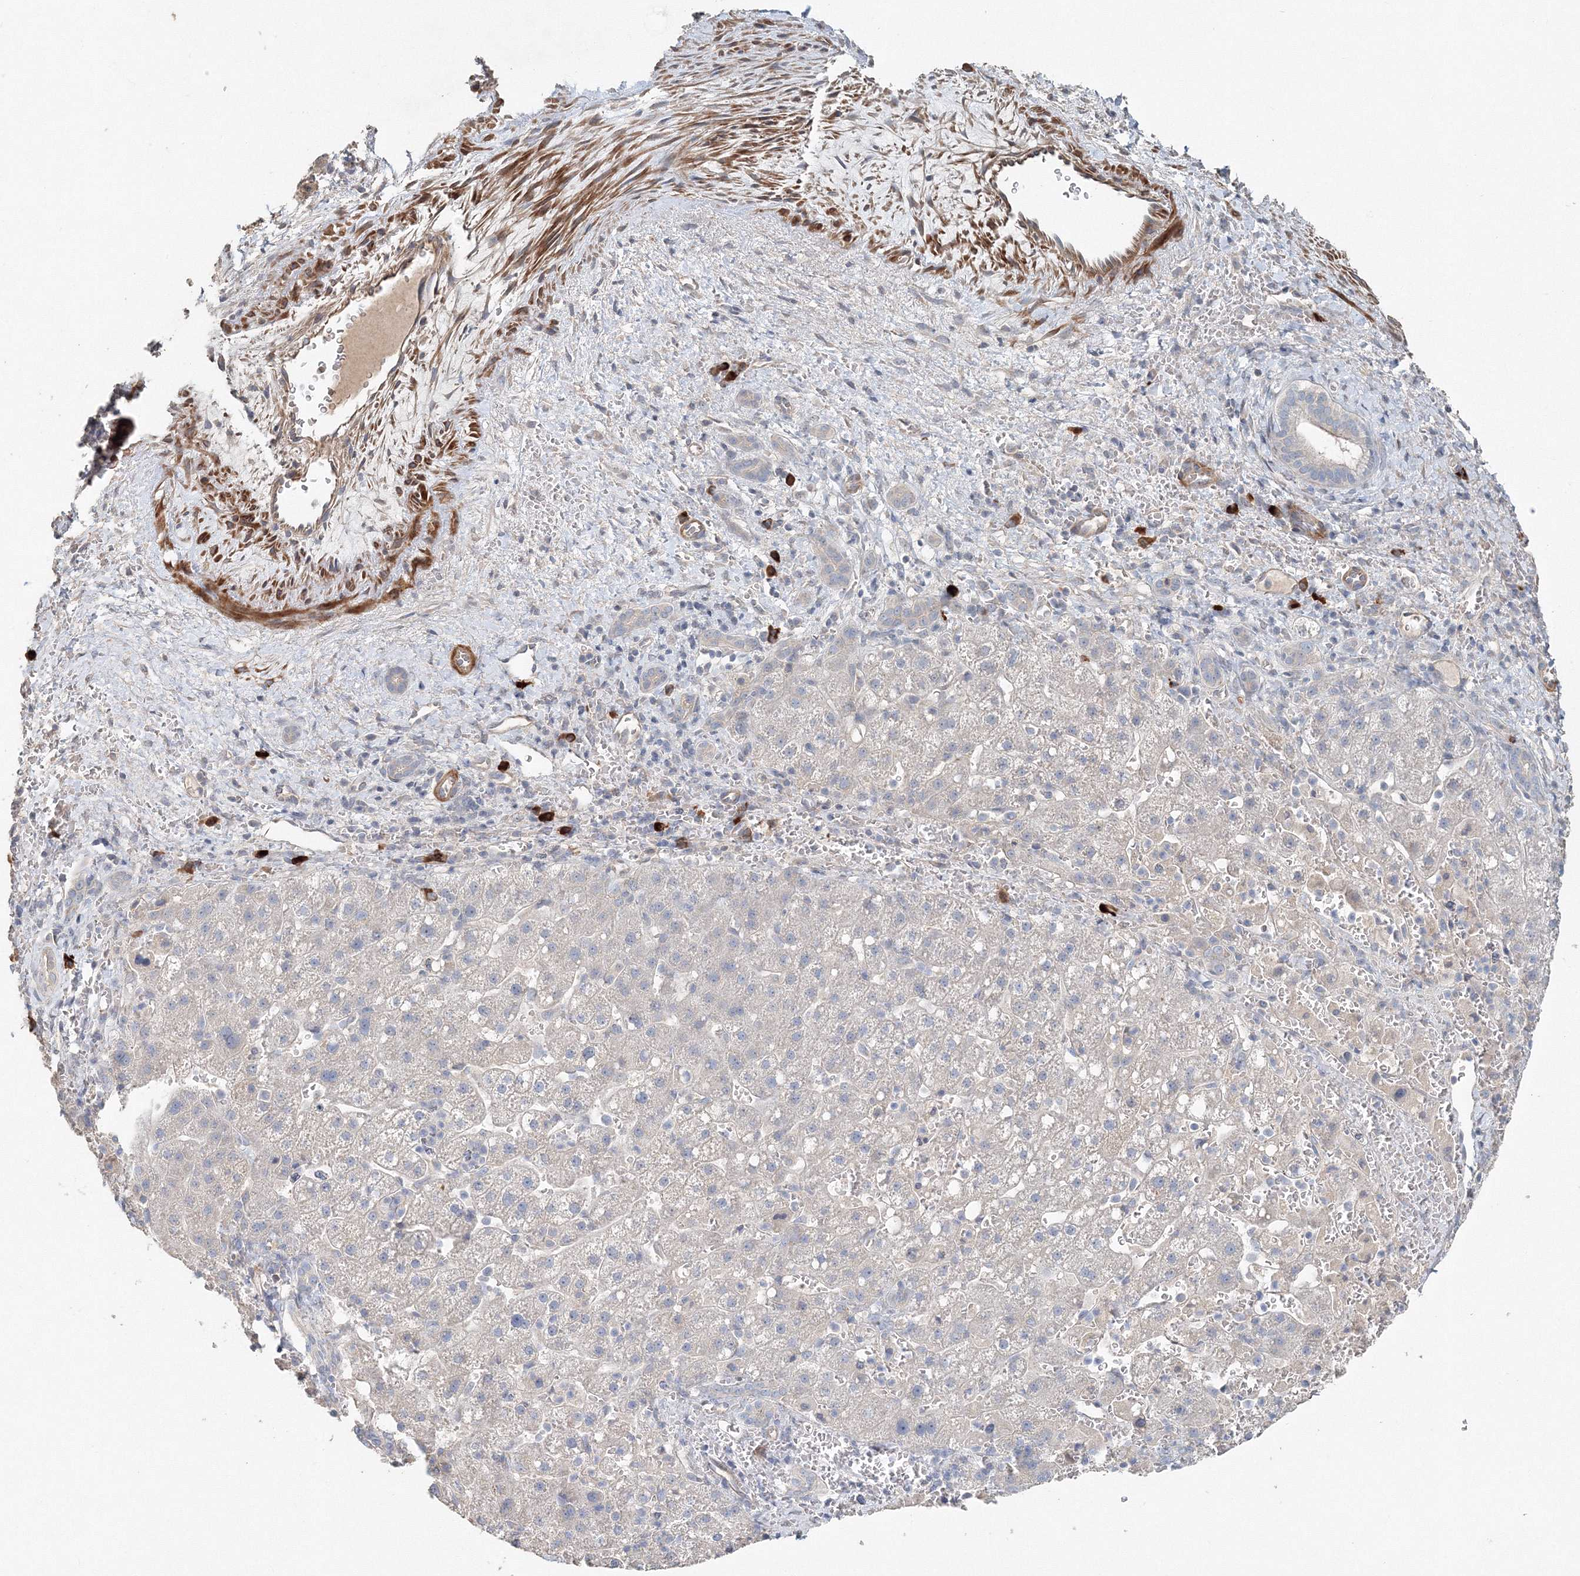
{"staining": {"intensity": "weak", "quantity": "<25%", "location": "cytoplasmic/membranous"}, "tissue": "liver cancer", "cell_type": "Tumor cells", "image_type": "cancer", "snomed": [{"axis": "morphology", "description": "Carcinoma, Hepatocellular, NOS"}, {"axis": "topography", "description": "Liver"}], "caption": "DAB immunohistochemical staining of human liver cancer (hepatocellular carcinoma) demonstrates no significant staining in tumor cells.", "gene": "NALF2", "patient": {"sex": "male", "age": 57}}